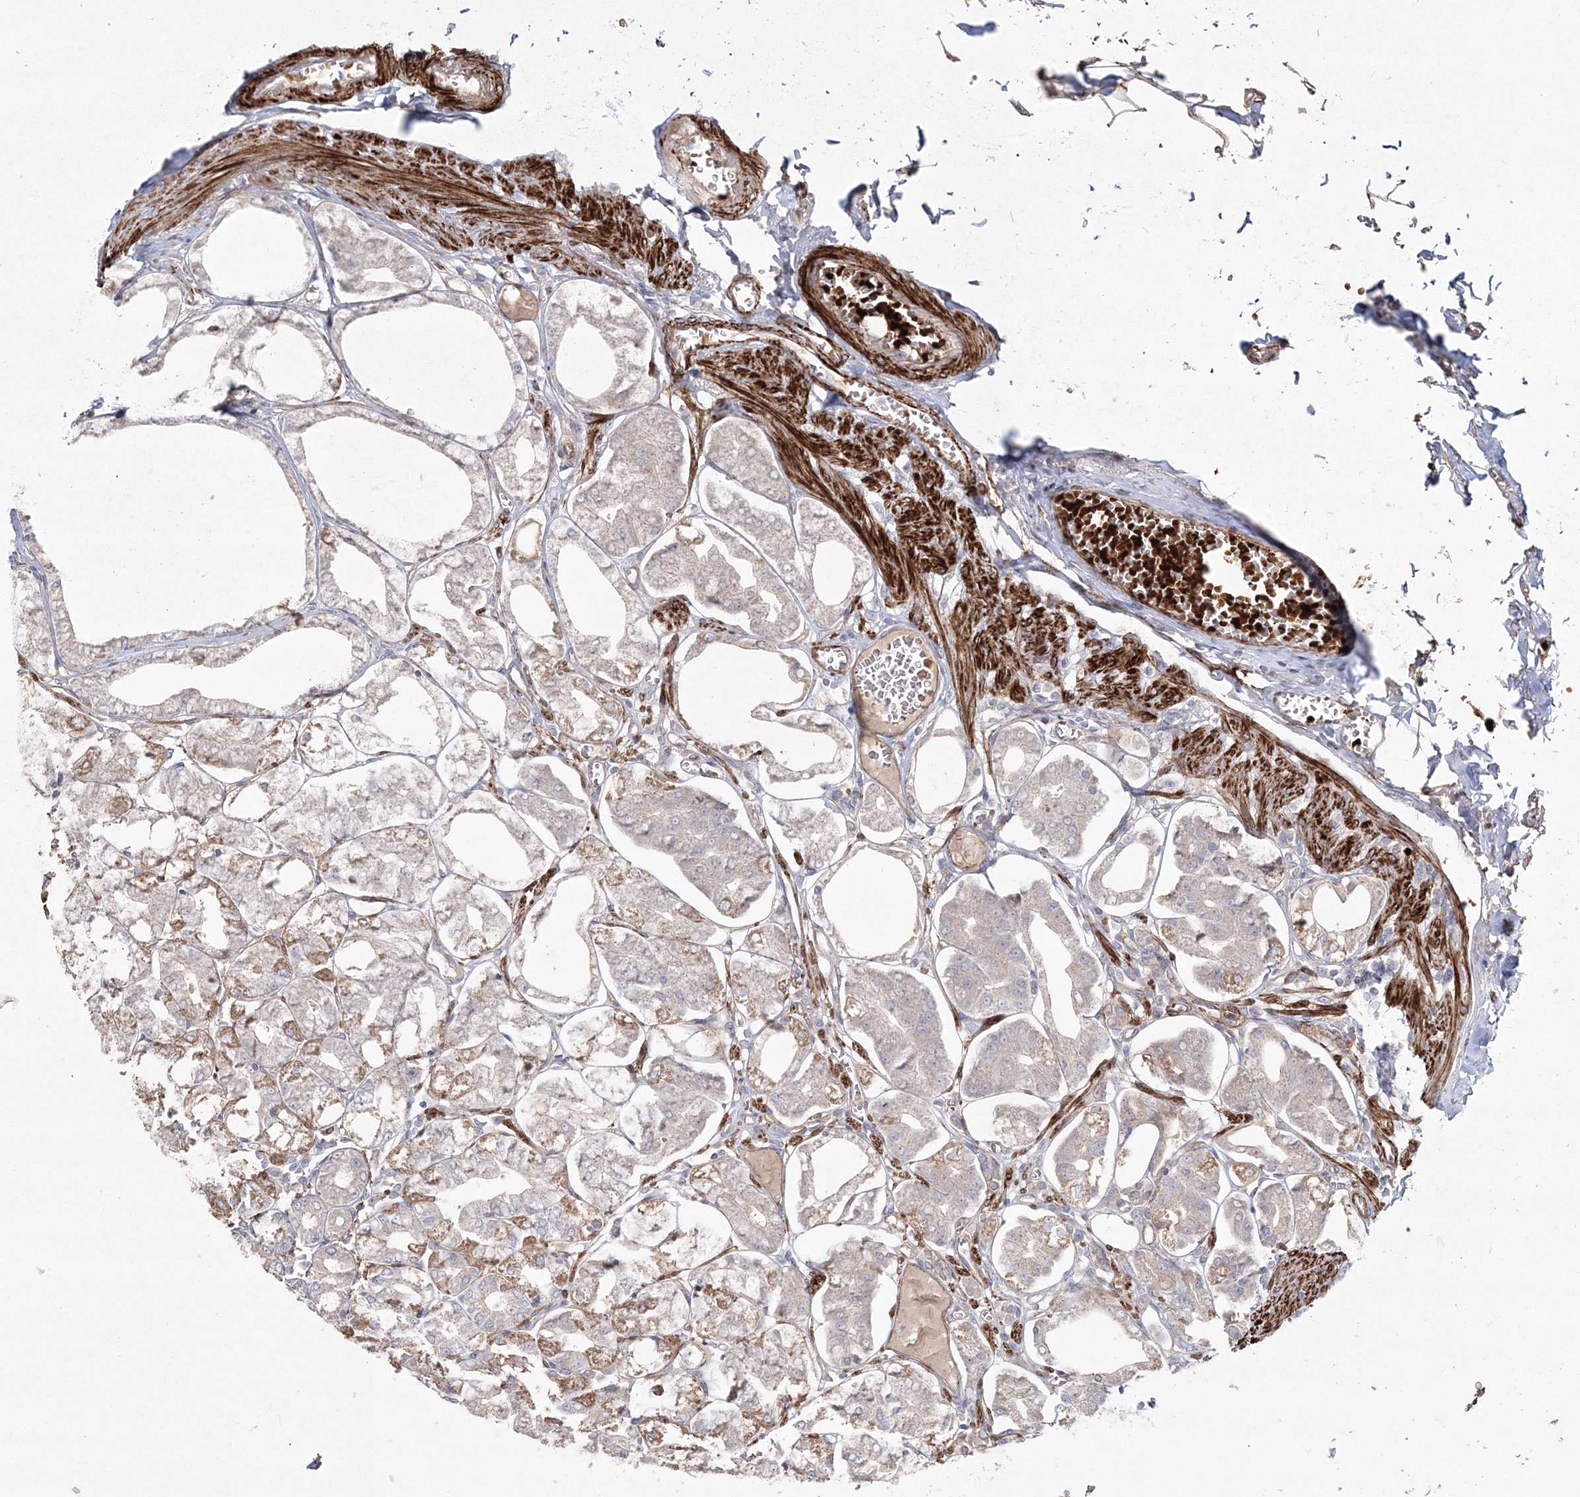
{"staining": {"intensity": "moderate", "quantity": "25%-75%", "location": "cytoplasmic/membranous"}, "tissue": "stomach", "cell_type": "Glandular cells", "image_type": "normal", "snomed": [{"axis": "morphology", "description": "Normal tissue, NOS"}, {"axis": "topography", "description": "Stomach, lower"}], "caption": "Immunohistochemistry (IHC) (DAB (3,3'-diaminobenzidine)) staining of benign human stomach shows moderate cytoplasmic/membranous protein staining in about 25%-75% of glandular cells.", "gene": "ZSWIM6", "patient": {"sex": "male", "age": 71}}